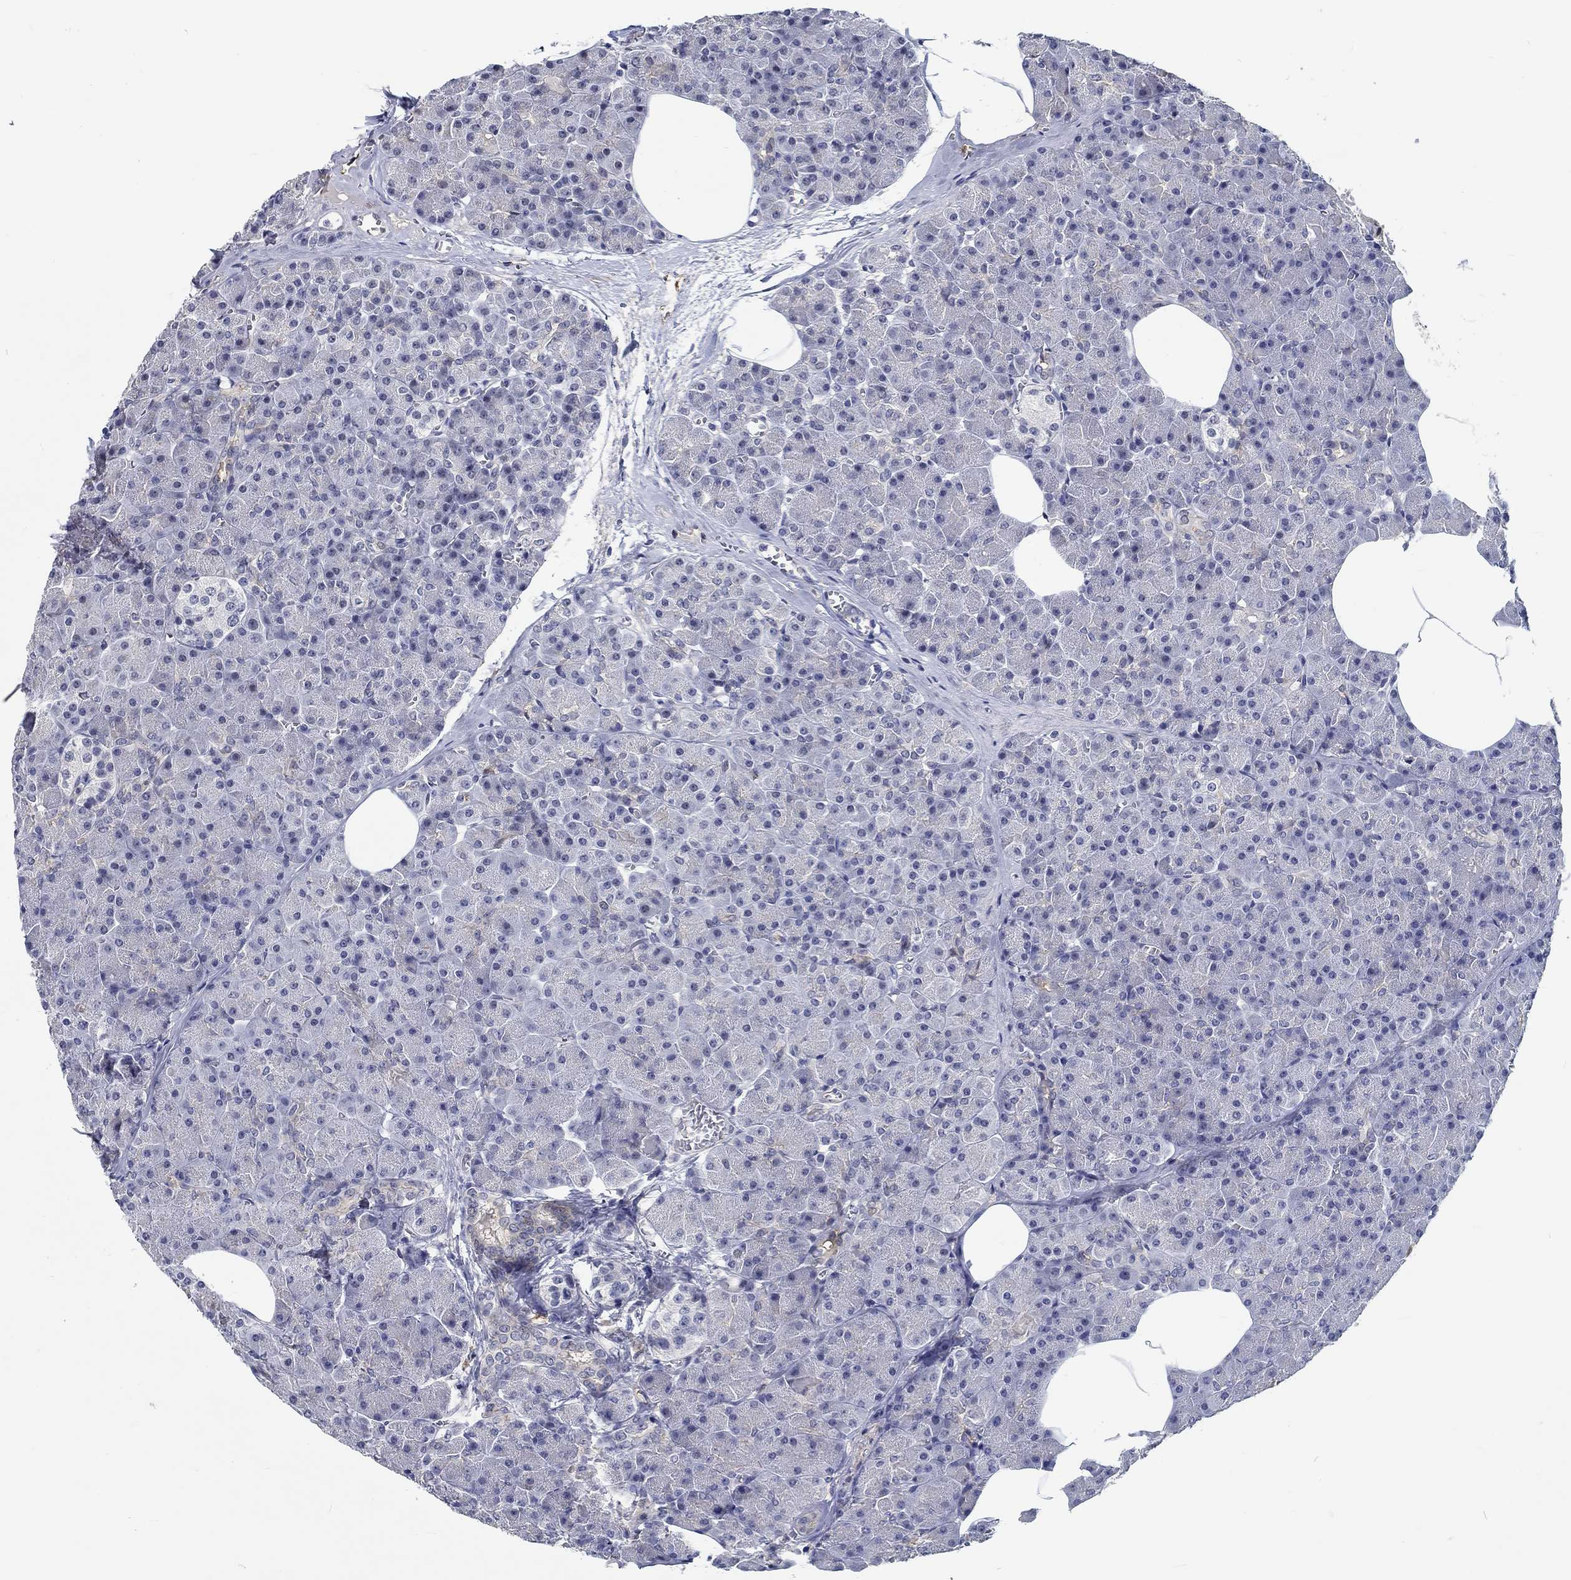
{"staining": {"intensity": "negative", "quantity": "none", "location": "none"}, "tissue": "pancreas", "cell_type": "Exocrine glandular cells", "image_type": "normal", "snomed": [{"axis": "morphology", "description": "Normal tissue, NOS"}, {"axis": "topography", "description": "Pancreas"}], "caption": "A photomicrograph of pancreas stained for a protein exhibits no brown staining in exocrine glandular cells. (Stains: DAB immunohistochemistry with hematoxylin counter stain, Microscopy: brightfield microscopy at high magnification).", "gene": "MYBPC1", "patient": {"sex": "female", "age": 45}}